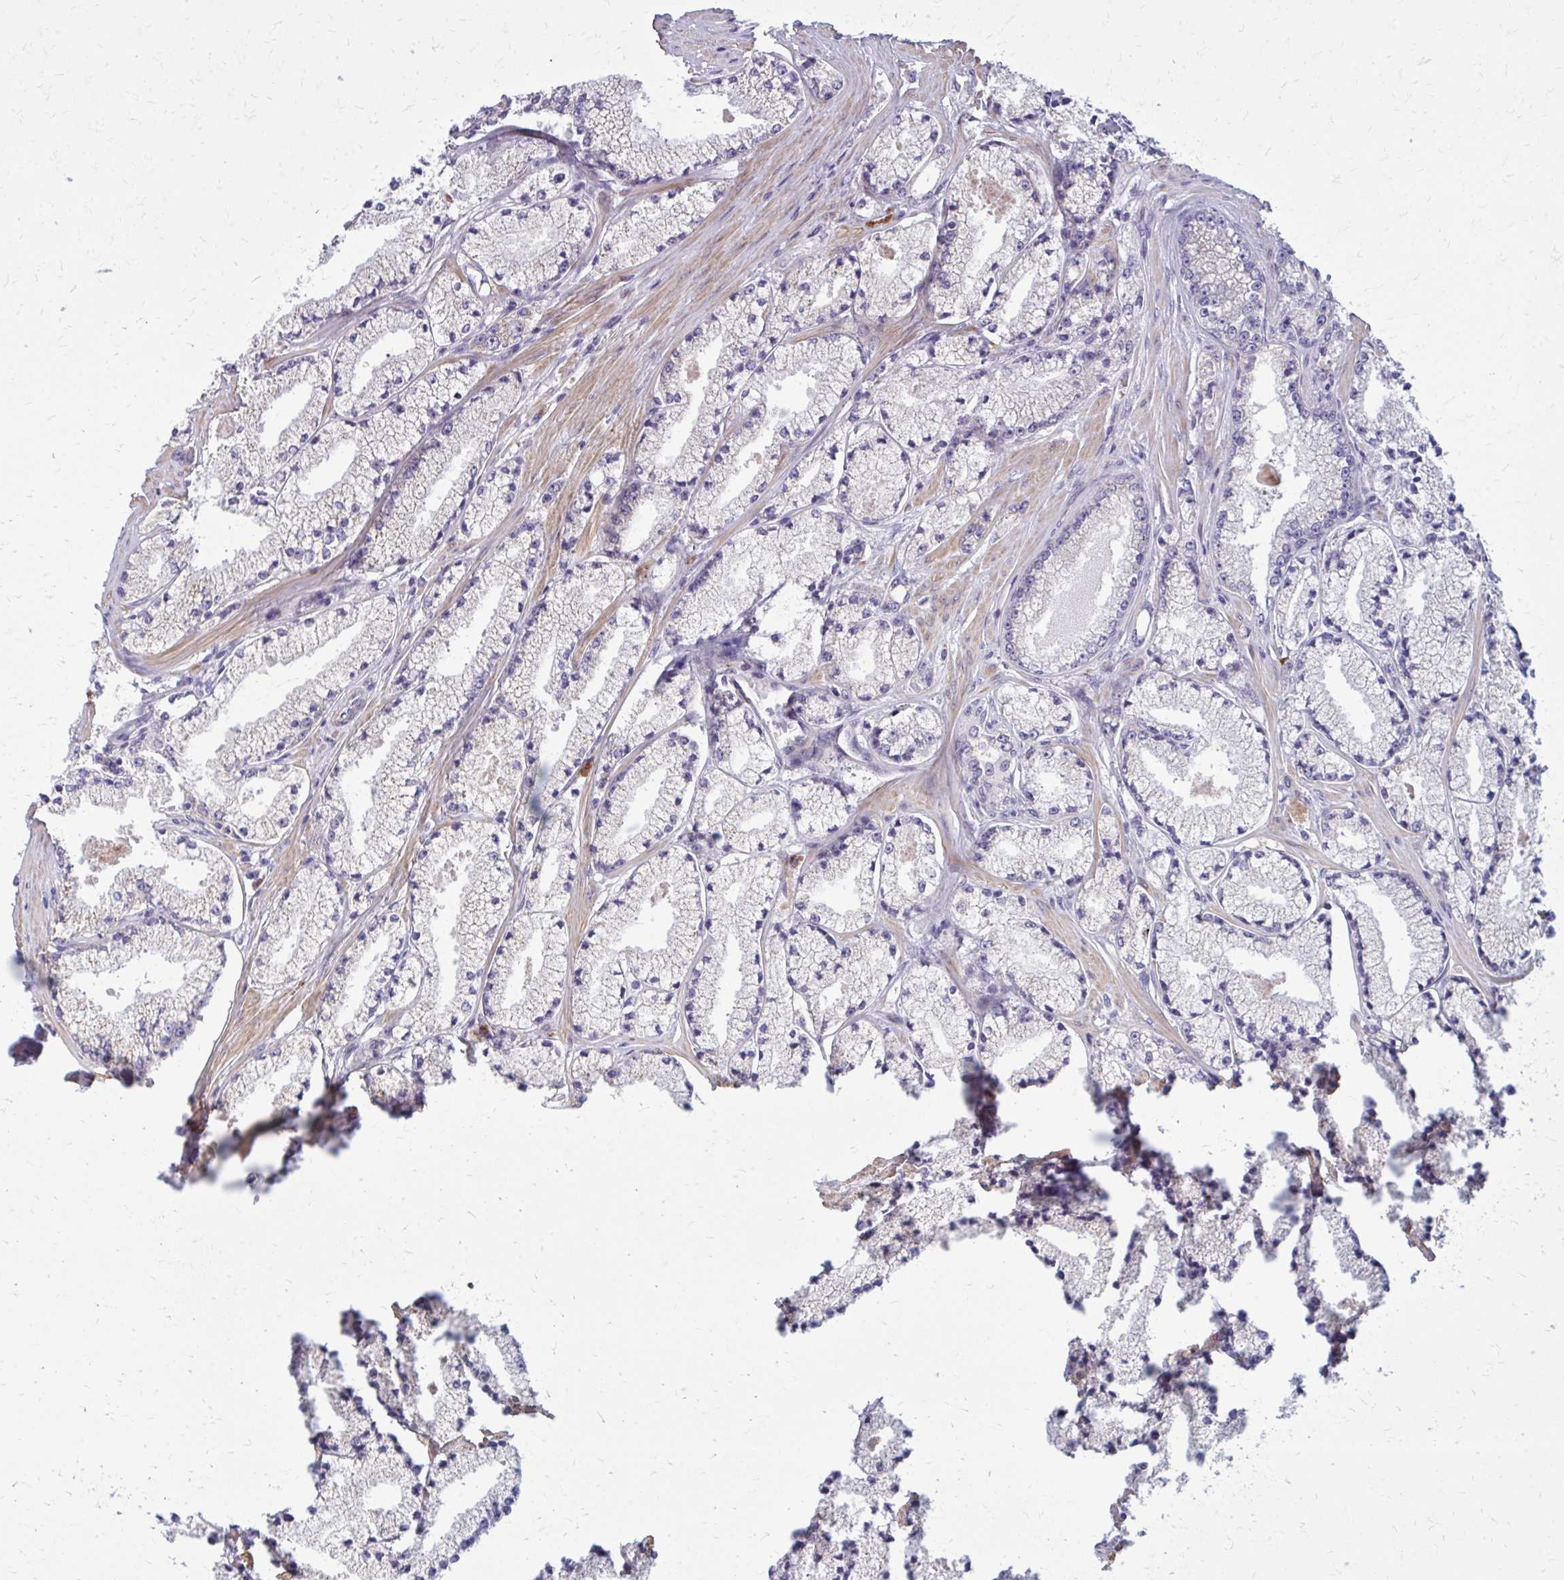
{"staining": {"intensity": "negative", "quantity": "none", "location": "none"}, "tissue": "prostate cancer", "cell_type": "Tumor cells", "image_type": "cancer", "snomed": [{"axis": "morphology", "description": "Adenocarcinoma, High grade"}, {"axis": "topography", "description": "Prostate"}], "caption": "Adenocarcinoma (high-grade) (prostate) was stained to show a protein in brown. There is no significant staining in tumor cells. Brightfield microscopy of IHC stained with DAB (3,3'-diaminobenzidine) (brown) and hematoxylin (blue), captured at high magnification.", "gene": "GIGYF2", "patient": {"sex": "male", "age": 63}}